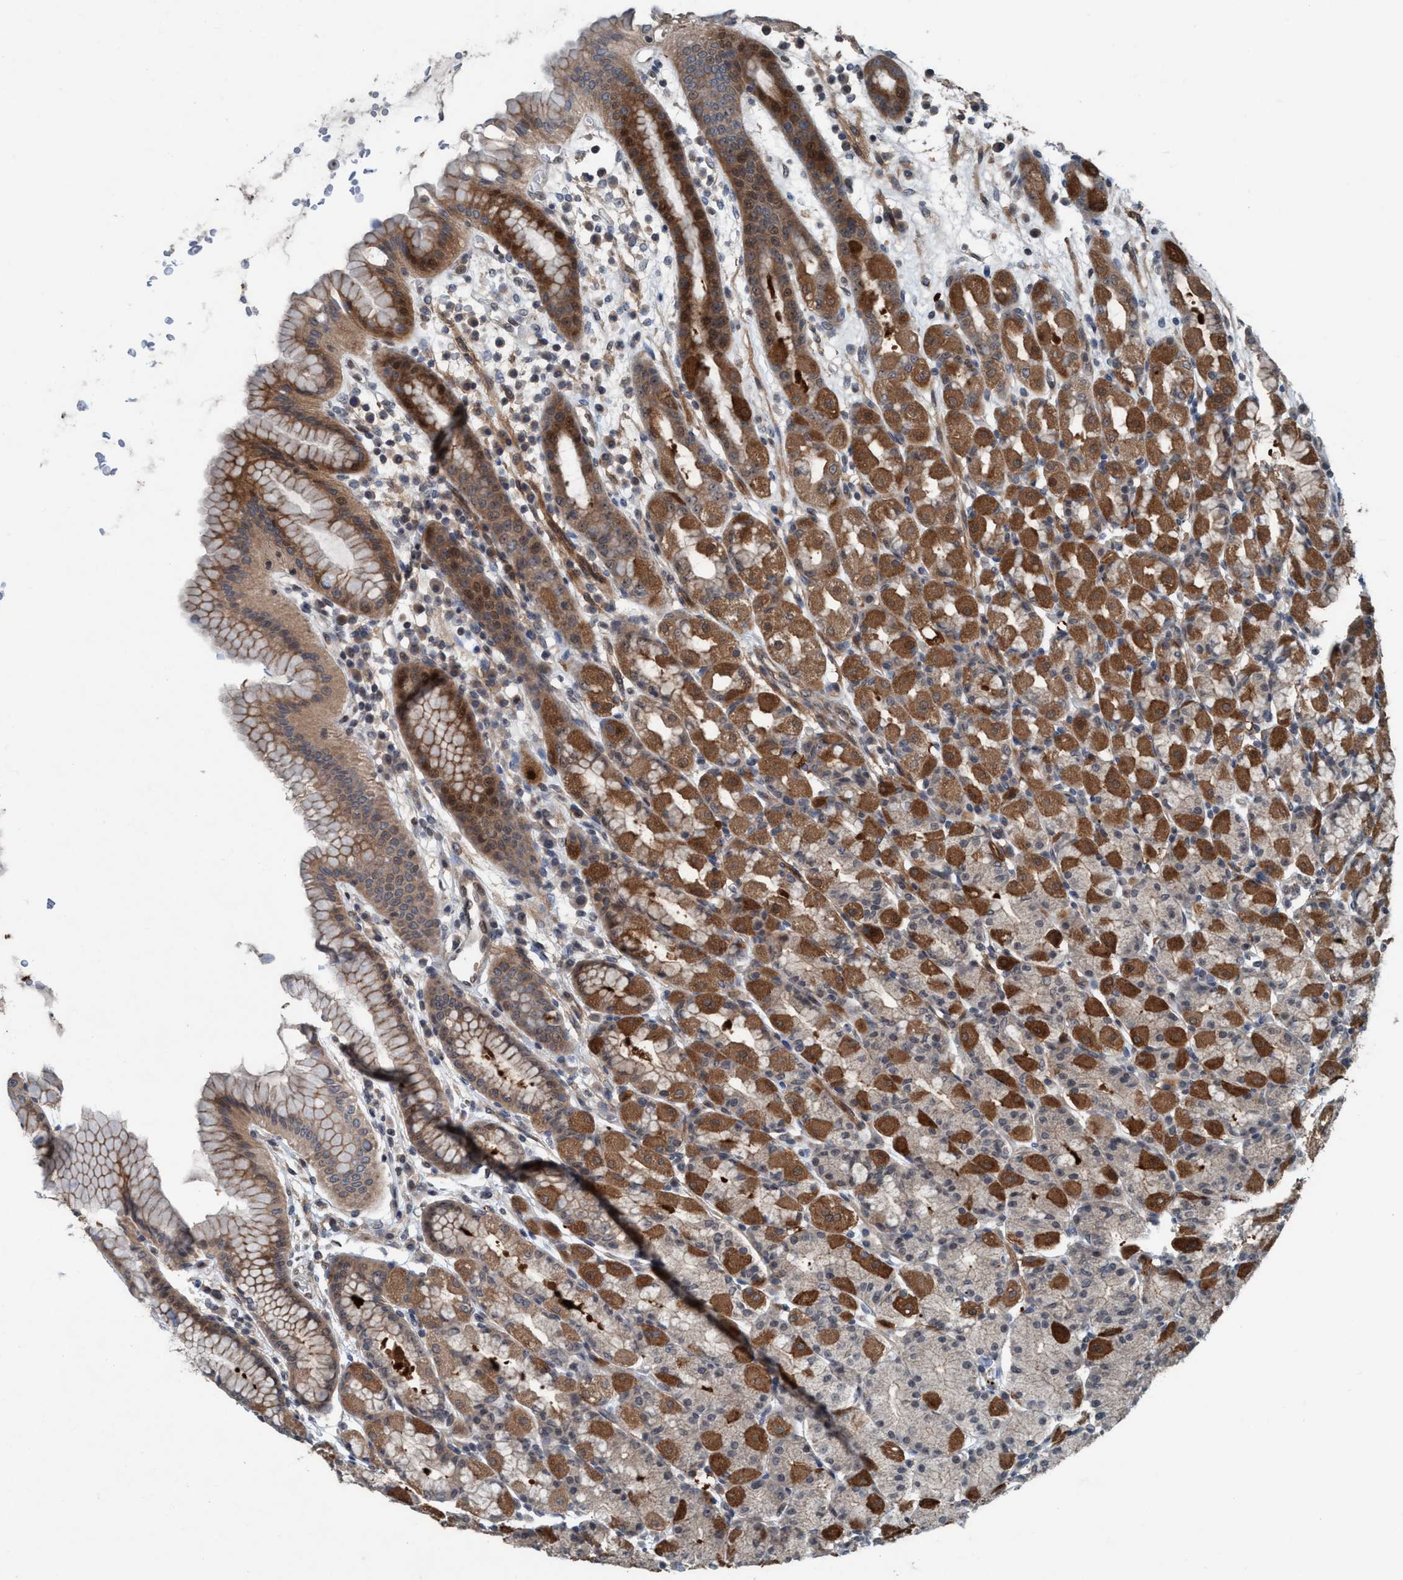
{"staining": {"intensity": "moderate", "quantity": ">75%", "location": "cytoplasmic/membranous"}, "tissue": "stomach", "cell_type": "Glandular cells", "image_type": "normal", "snomed": [{"axis": "morphology", "description": "Normal tissue, NOS"}, {"axis": "topography", "description": "Stomach, upper"}], "caption": "Immunohistochemistry (IHC) (DAB) staining of unremarkable human stomach displays moderate cytoplasmic/membranous protein staining in approximately >75% of glandular cells.", "gene": "NISCH", "patient": {"sex": "male", "age": 68}}